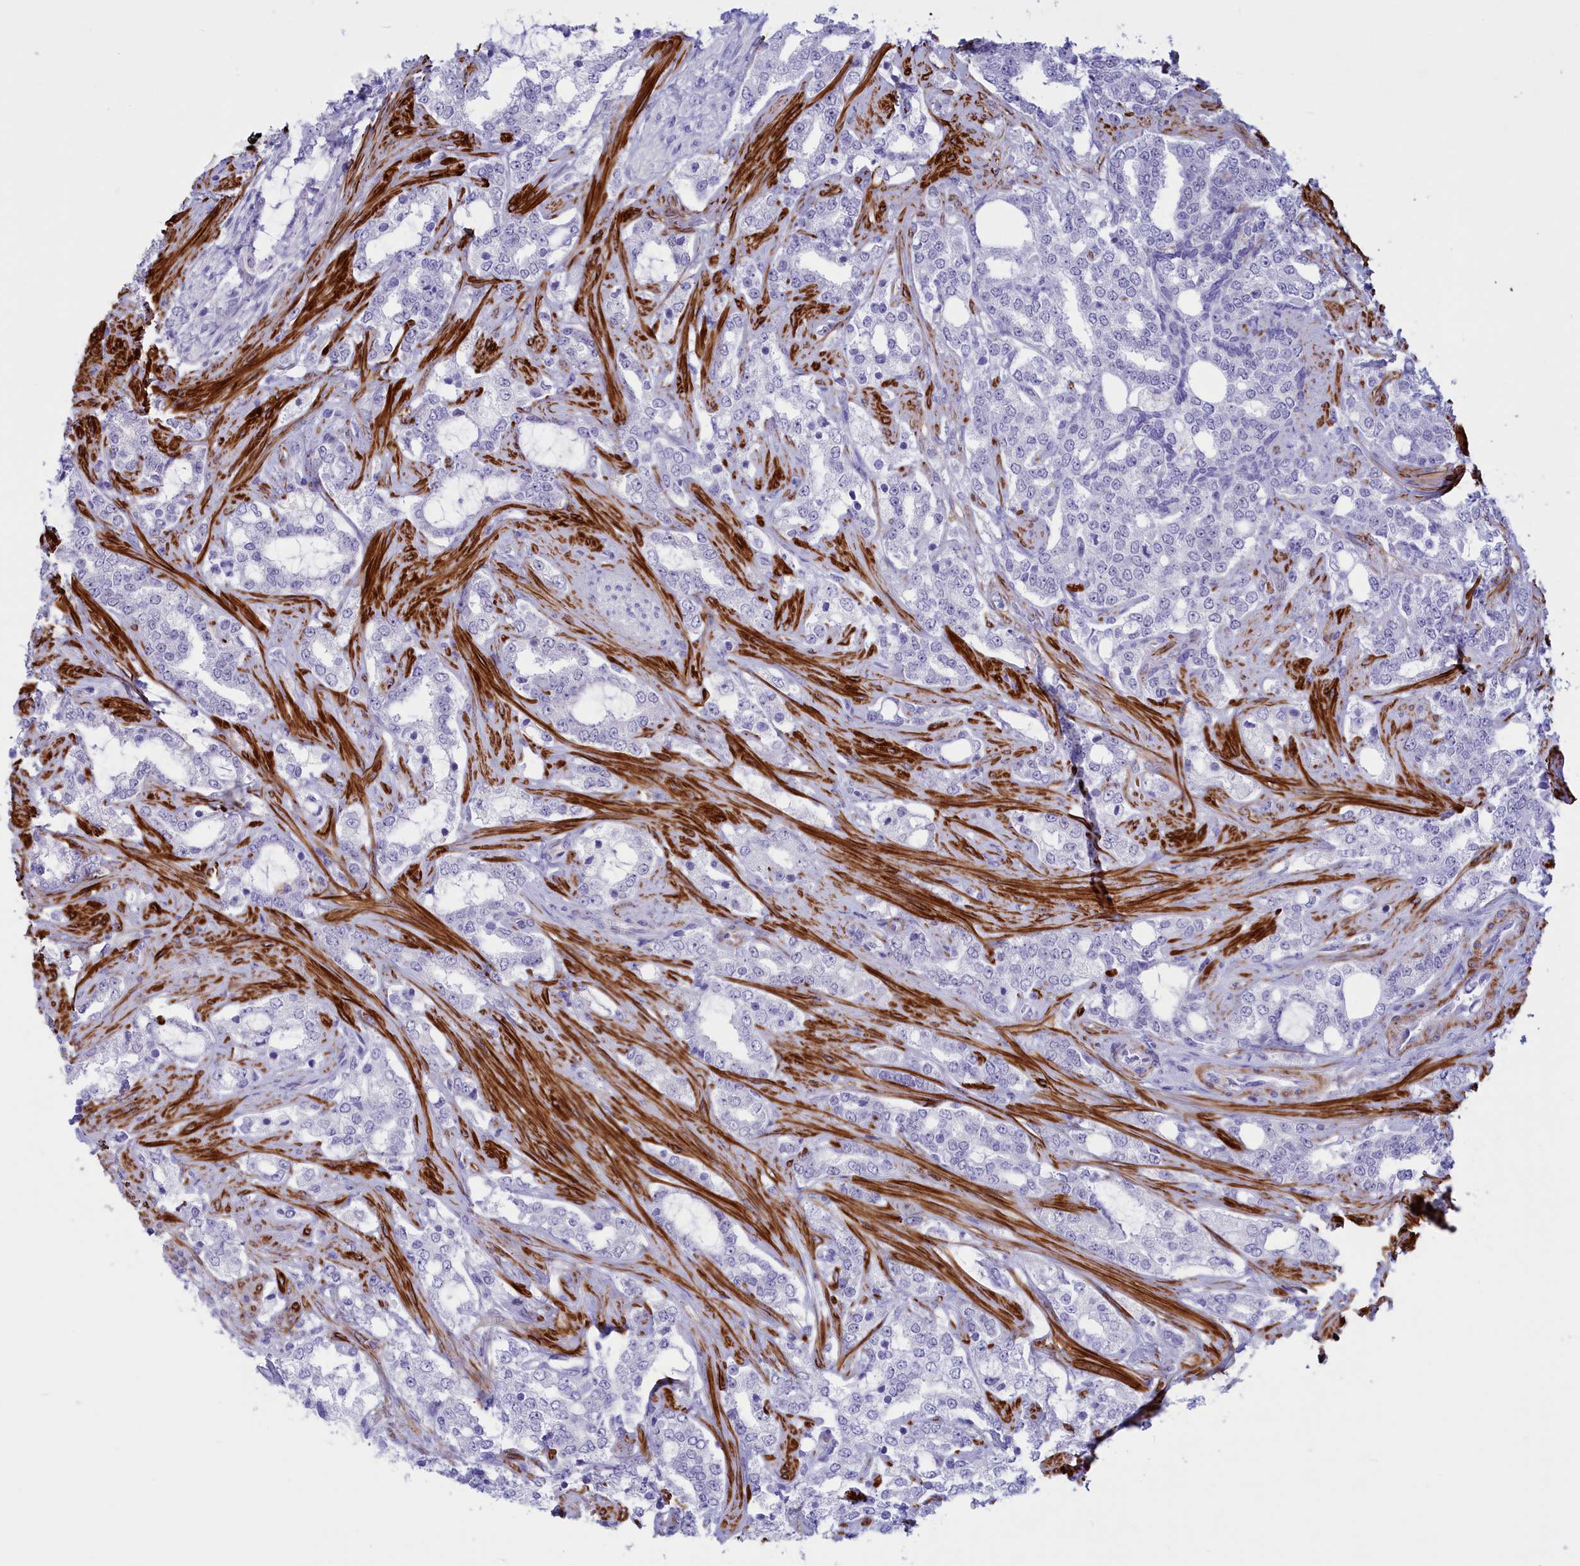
{"staining": {"intensity": "negative", "quantity": "none", "location": "none"}, "tissue": "prostate cancer", "cell_type": "Tumor cells", "image_type": "cancer", "snomed": [{"axis": "morphology", "description": "Adenocarcinoma, High grade"}, {"axis": "topography", "description": "Prostate"}], "caption": "Immunohistochemistry (IHC) micrograph of neoplastic tissue: human prostate cancer stained with DAB (3,3'-diaminobenzidine) shows no significant protein expression in tumor cells.", "gene": "GAPDHS", "patient": {"sex": "male", "age": 64}}